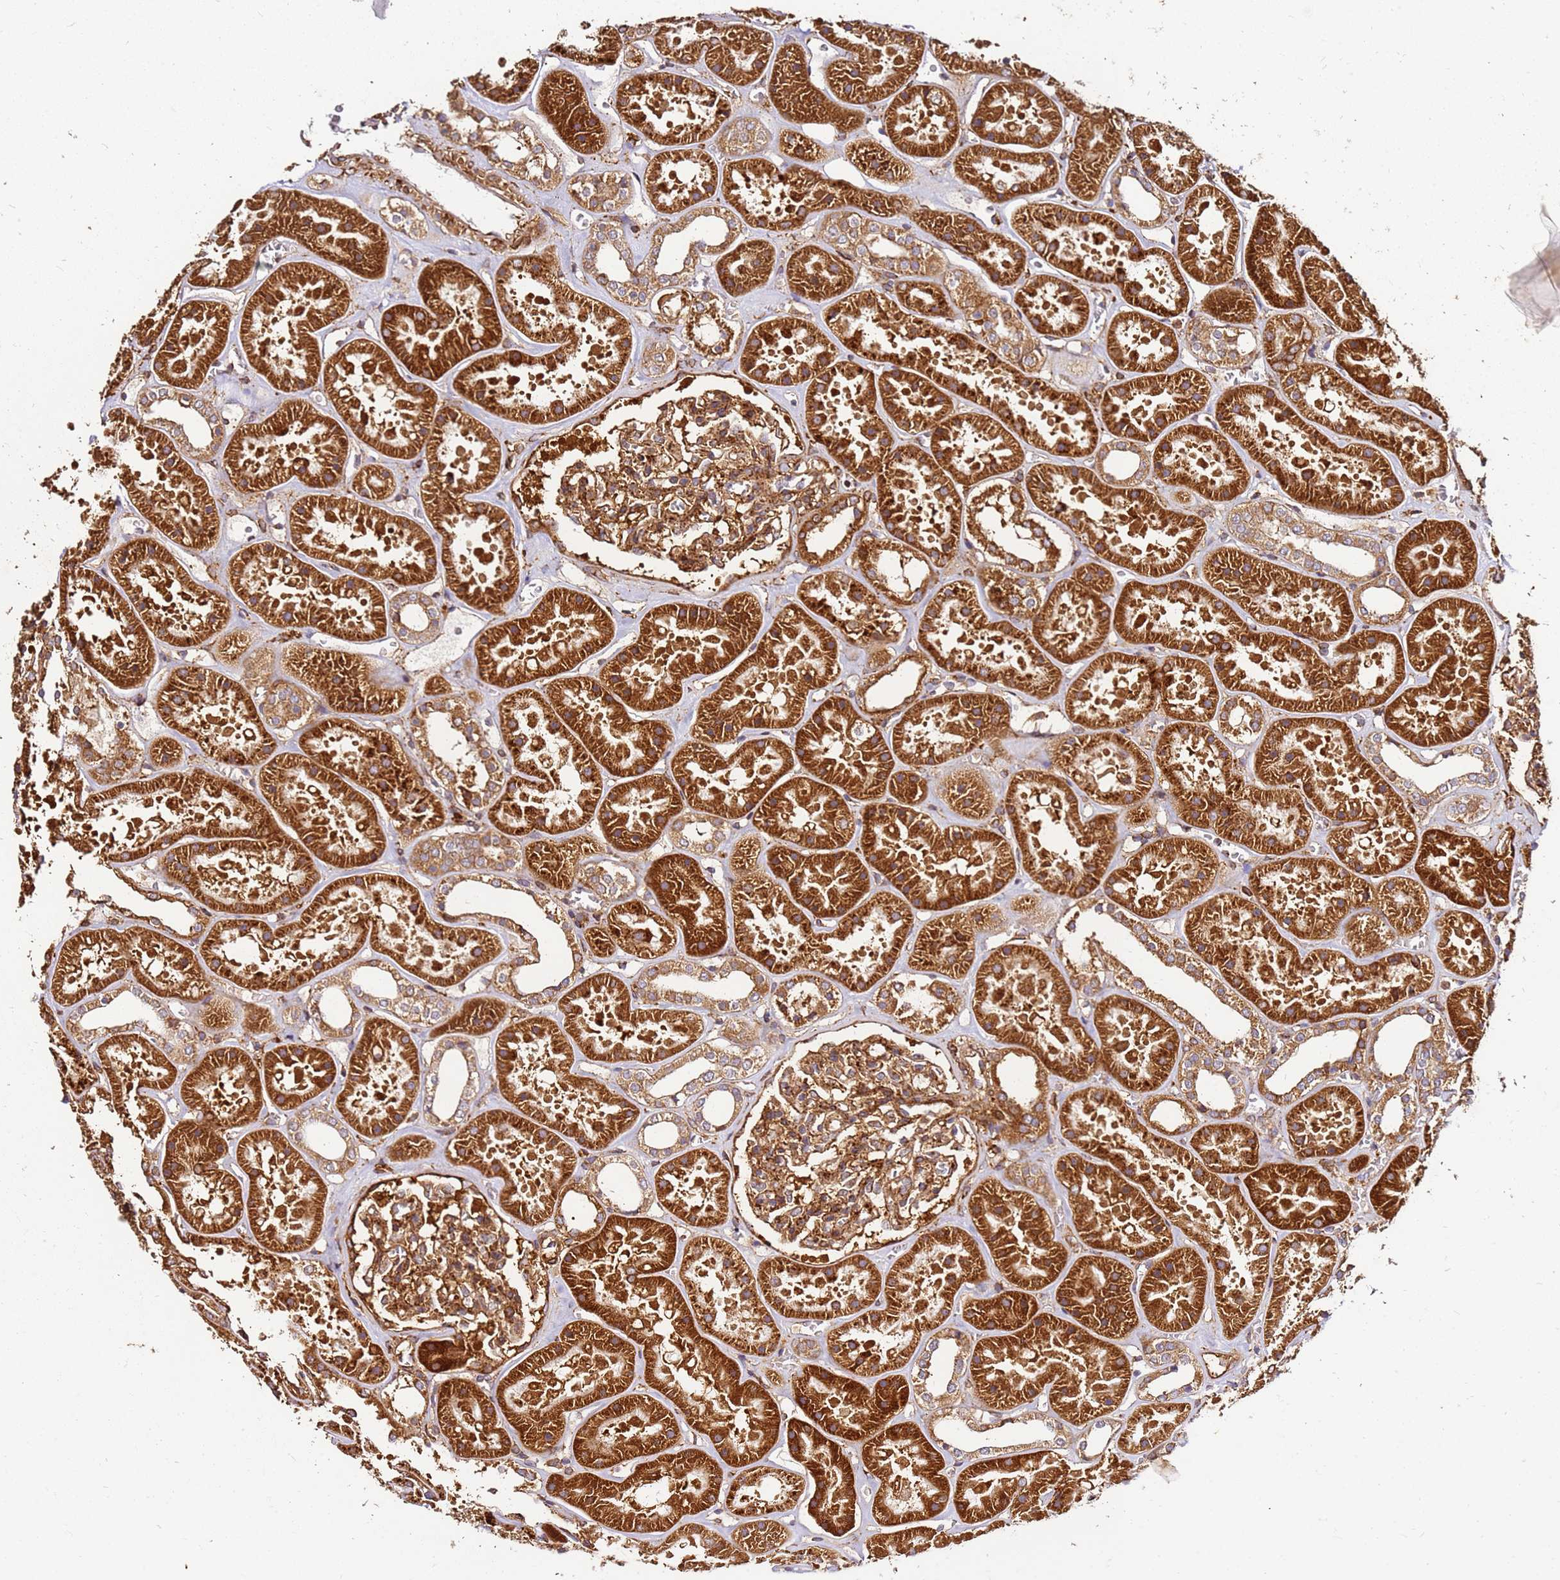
{"staining": {"intensity": "strong", "quantity": ">75%", "location": "cytoplasmic/membranous"}, "tissue": "kidney", "cell_type": "Cells in glomeruli", "image_type": "normal", "snomed": [{"axis": "morphology", "description": "Normal tissue, NOS"}, {"axis": "topography", "description": "Kidney"}], "caption": "The micrograph shows immunohistochemical staining of unremarkable kidney. There is strong cytoplasmic/membranous staining is seen in about >75% of cells in glomeruli. (brown staining indicates protein expression, while blue staining denotes nuclei).", "gene": "DVL3", "patient": {"sex": "female", "age": 41}}